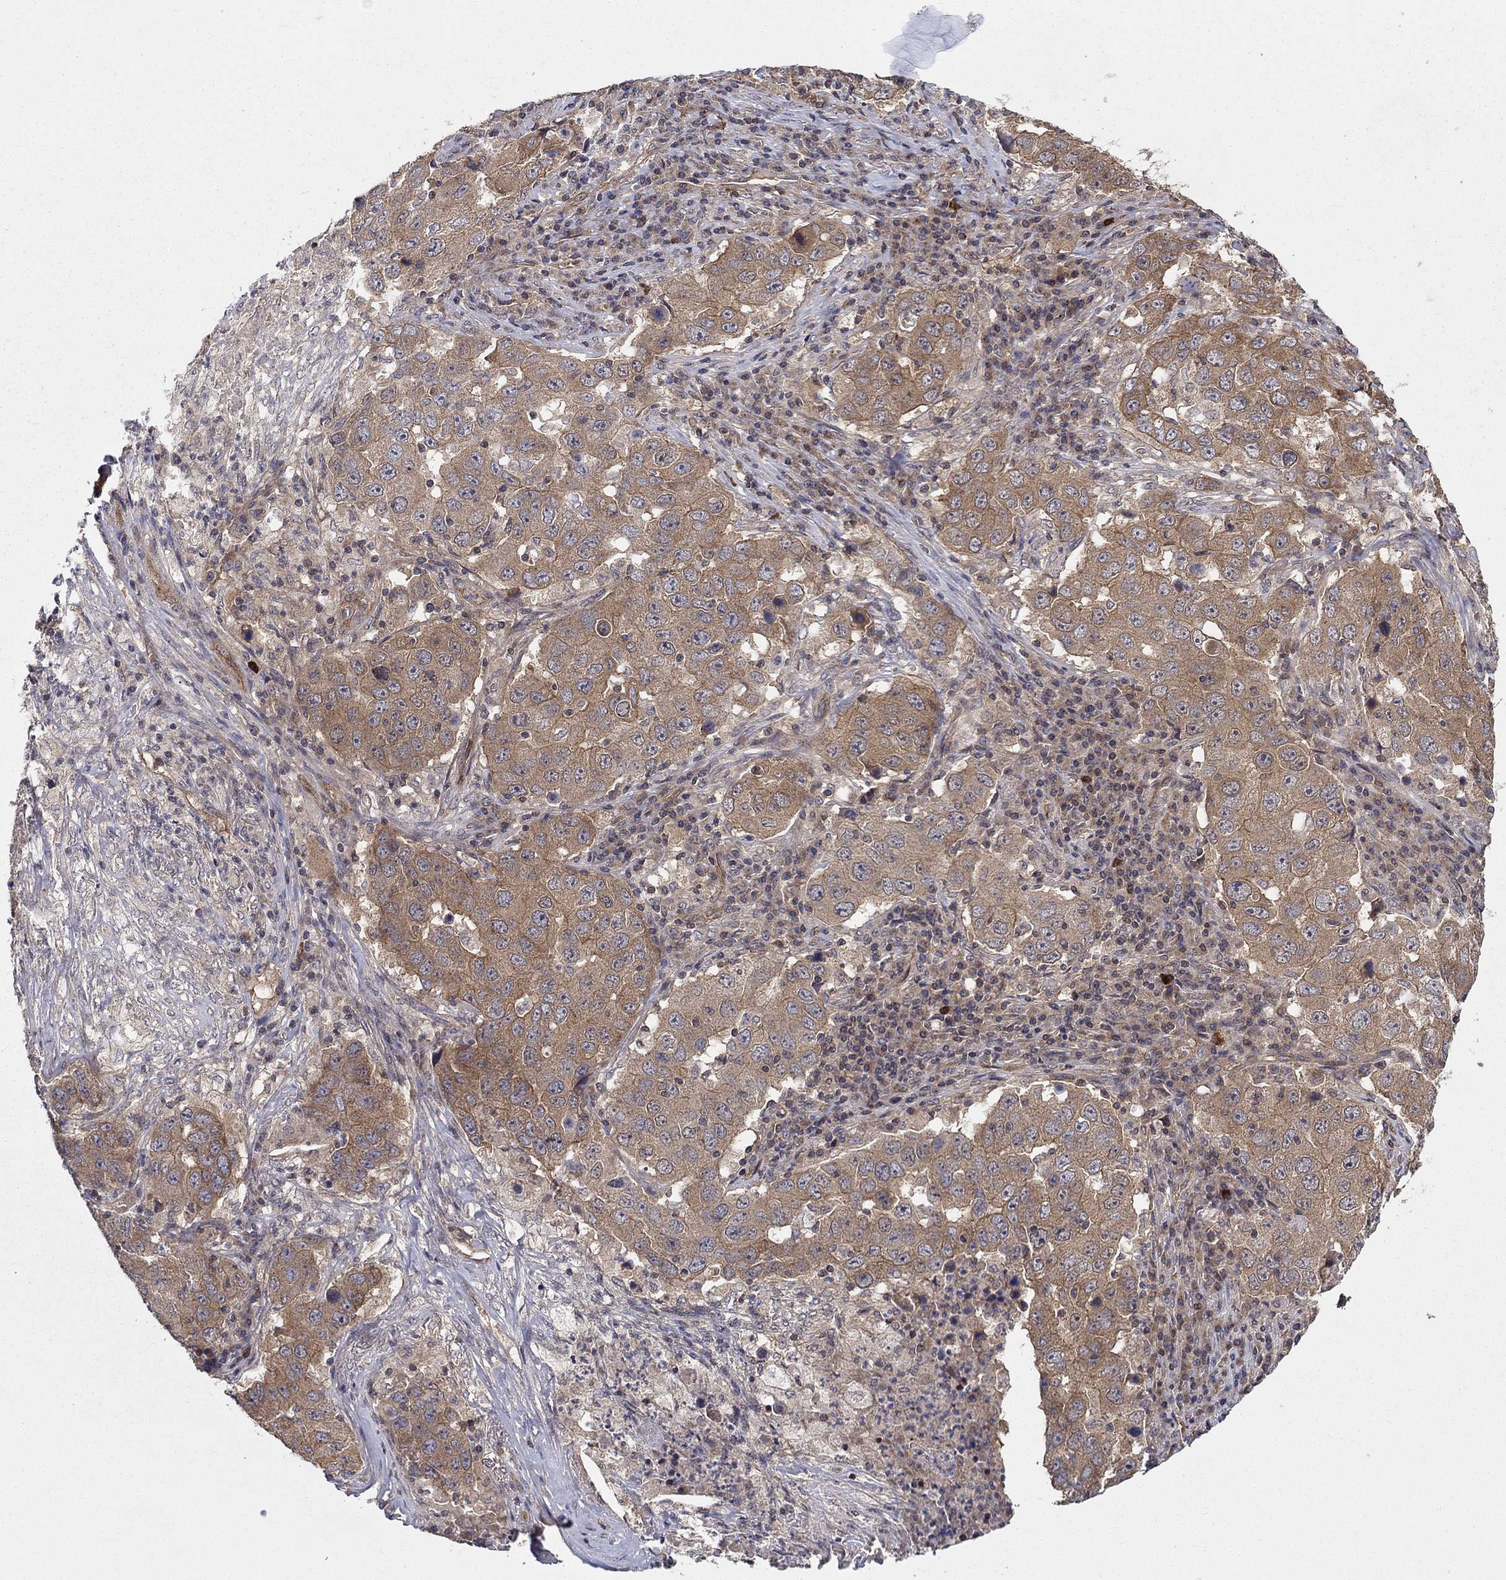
{"staining": {"intensity": "moderate", "quantity": "25%-75%", "location": "cytoplasmic/membranous"}, "tissue": "lung cancer", "cell_type": "Tumor cells", "image_type": "cancer", "snomed": [{"axis": "morphology", "description": "Adenocarcinoma, NOS"}, {"axis": "topography", "description": "Lung"}], "caption": "A high-resolution photomicrograph shows IHC staining of lung cancer (adenocarcinoma), which shows moderate cytoplasmic/membranous positivity in about 25%-75% of tumor cells.", "gene": "BMERB1", "patient": {"sex": "male", "age": 73}}